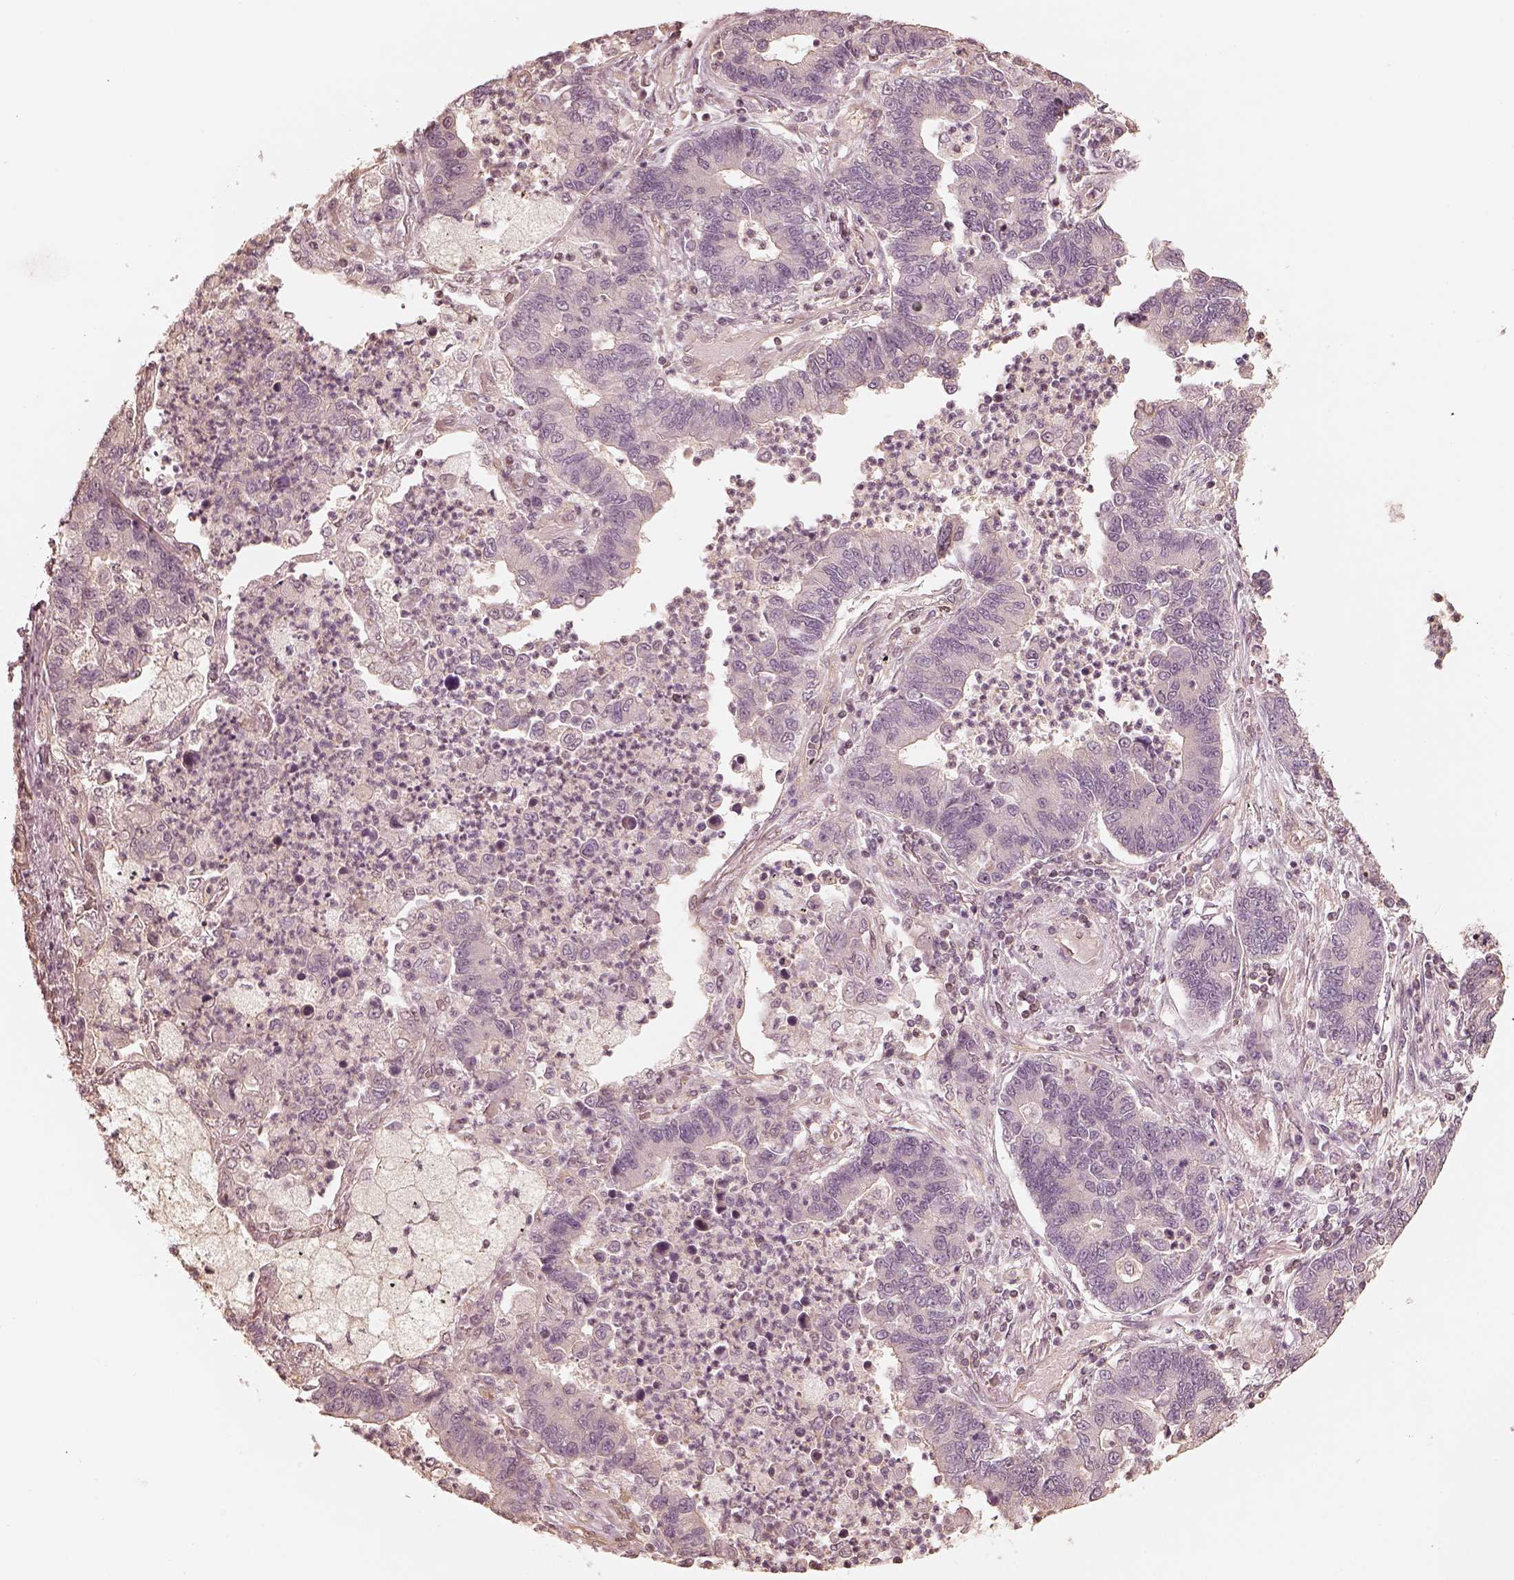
{"staining": {"intensity": "negative", "quantity": "none", "location": "none"}, "tissue": "lung cancer", "cell_type": "Tumor cells", "image_type": "cancer", "snomed": [{"axis": "morphology", "description": "Adenocarcinoma, NOS"}, {"axis": "topography", "description": "Lung"}], "caption": "This is a photomicrograph of immunohistochemistry (IHC) staining of lung cancer (adenocarcinoma), which shows no expression in tumor cells. (Brightfield microscopy of DAB immunohistochemistry (IHC) at high magnification).", "gene": "KIF5C", "patient": {"sex": "female", "age": 57}}